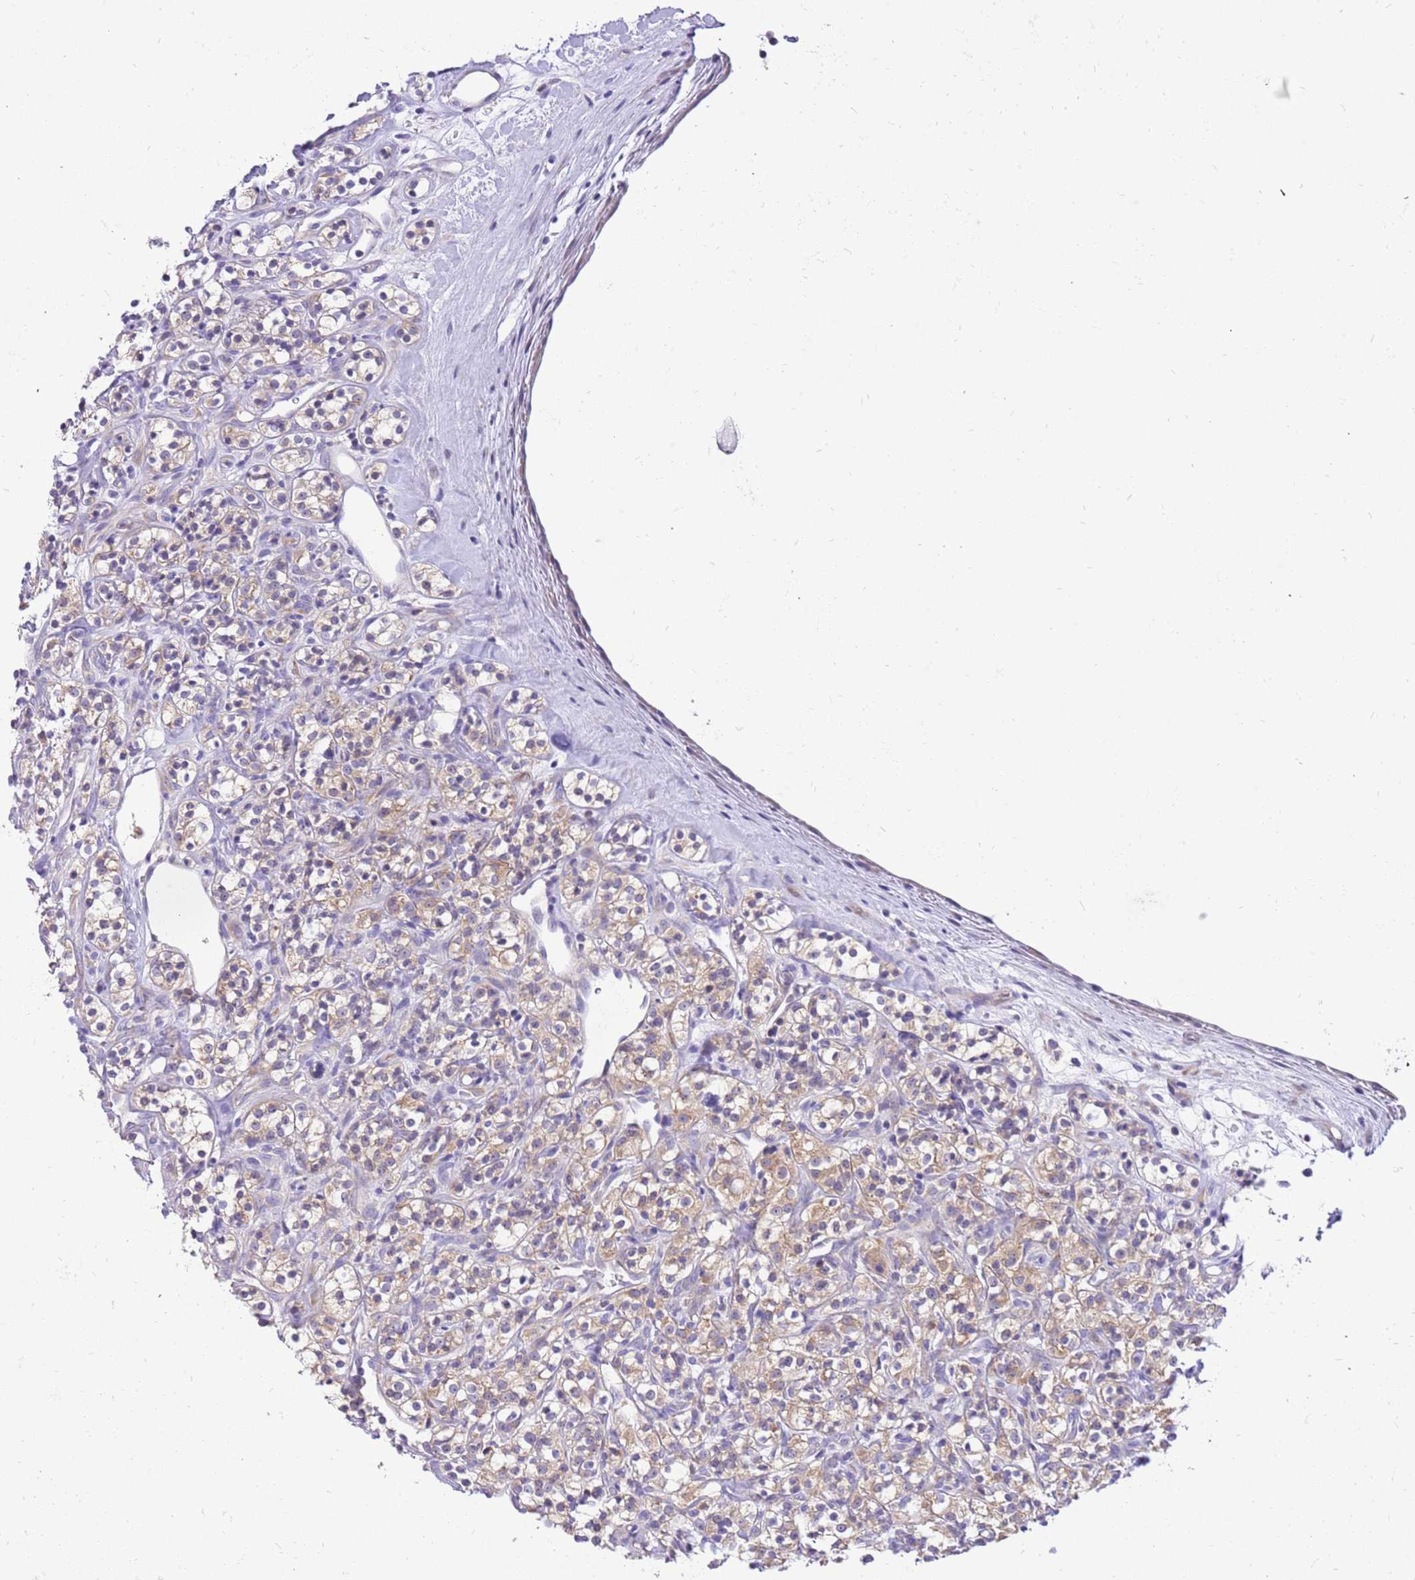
{"staining": {"intensity": "moderate", "quantity": ">75%", "location": "cytoplasmic/membranous"}, "tissue": "renal cancer", "cell_type": "Tumor cells", "image_type": "cancer", "snomed": [{"axis": "morphology", "description": "Adenocarcinoma, NOS"}, {"axis": "topography", "description": "Kidney"}], "caption": "Protein positivity by immunohistochemistry reveals moderate cytoplasmic/membranous staining in about >75% of tumor cells in renal adenocarcinoma.", "gene": "GLCE", "patient": {"sex": "male", "age": 77}}